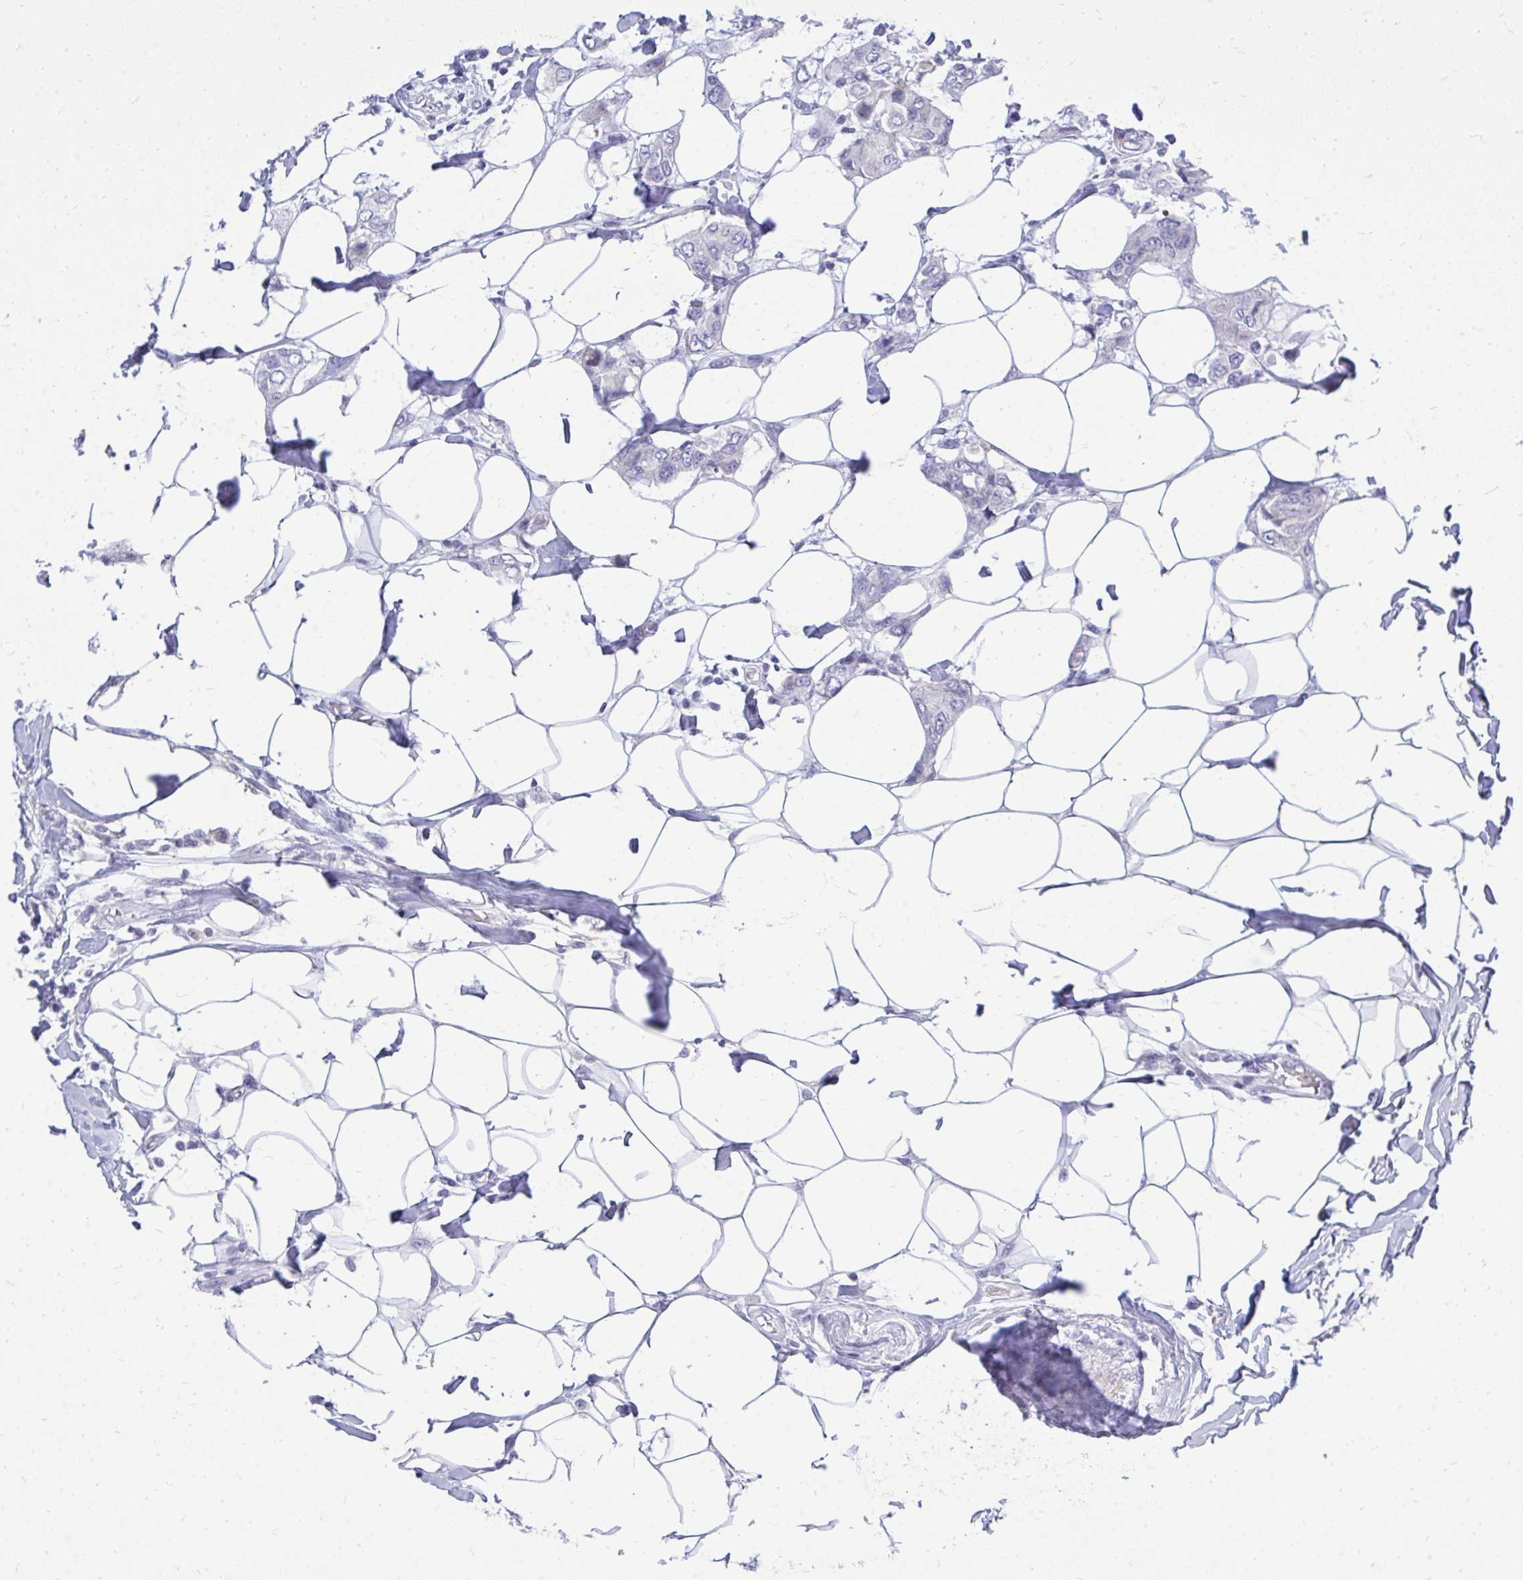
{"staining": {"intensity": "negative", "quantity": "none", "location": "none"}, "tissue": "breast cancer", "cell_type": "Tumor cells", "image_type": "cancer", "snomed": [{"axis": "morphology", "description": "Lobular carcinoma"}, {"axis": "topography", "description": "Breast"}], "caption": "Tumor cells are negative for brown protein staining in breast cancer.", "gene": "GABRA1", "patient": {"sex": "female", "age": 51}}